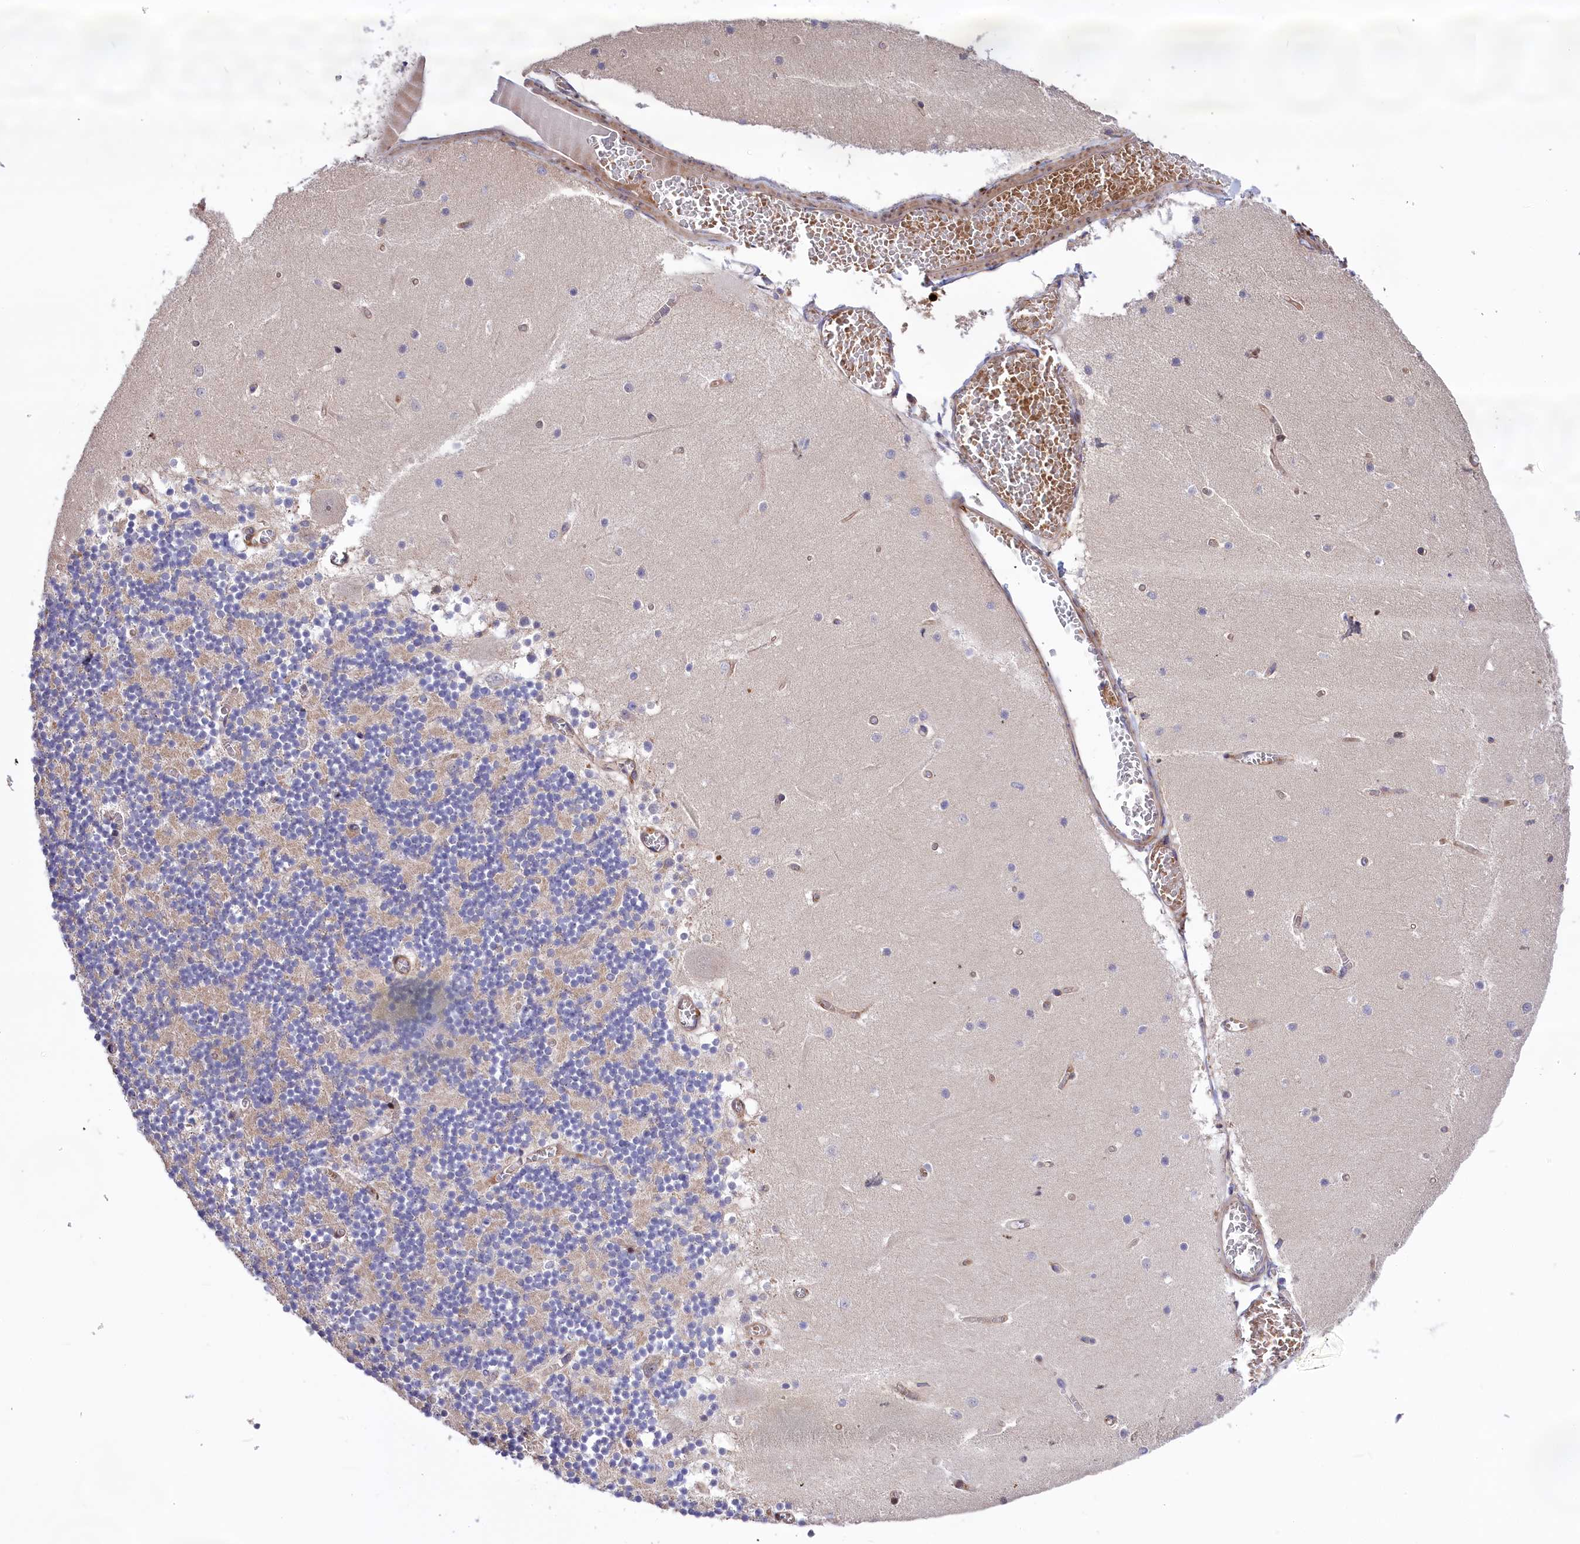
{"staining": {"intensity": "negative", "quantity": "none", "location": "none"}, "tissue": "cerebellum", "cell_type": "Cells in granular layer", "image_type": "normal", "snomed": [{"axis": "morphology", "description": "Normal tissue, NOS"}, {"axis": "topography", "description": "Cerebellum"}], "caption": "DAB immunohistochemical staining of benign human cerebellum shows no significant staining in cells in granular layer.", "gene": "DDX60L", "patient": {"sex": "female", "age": 28}}